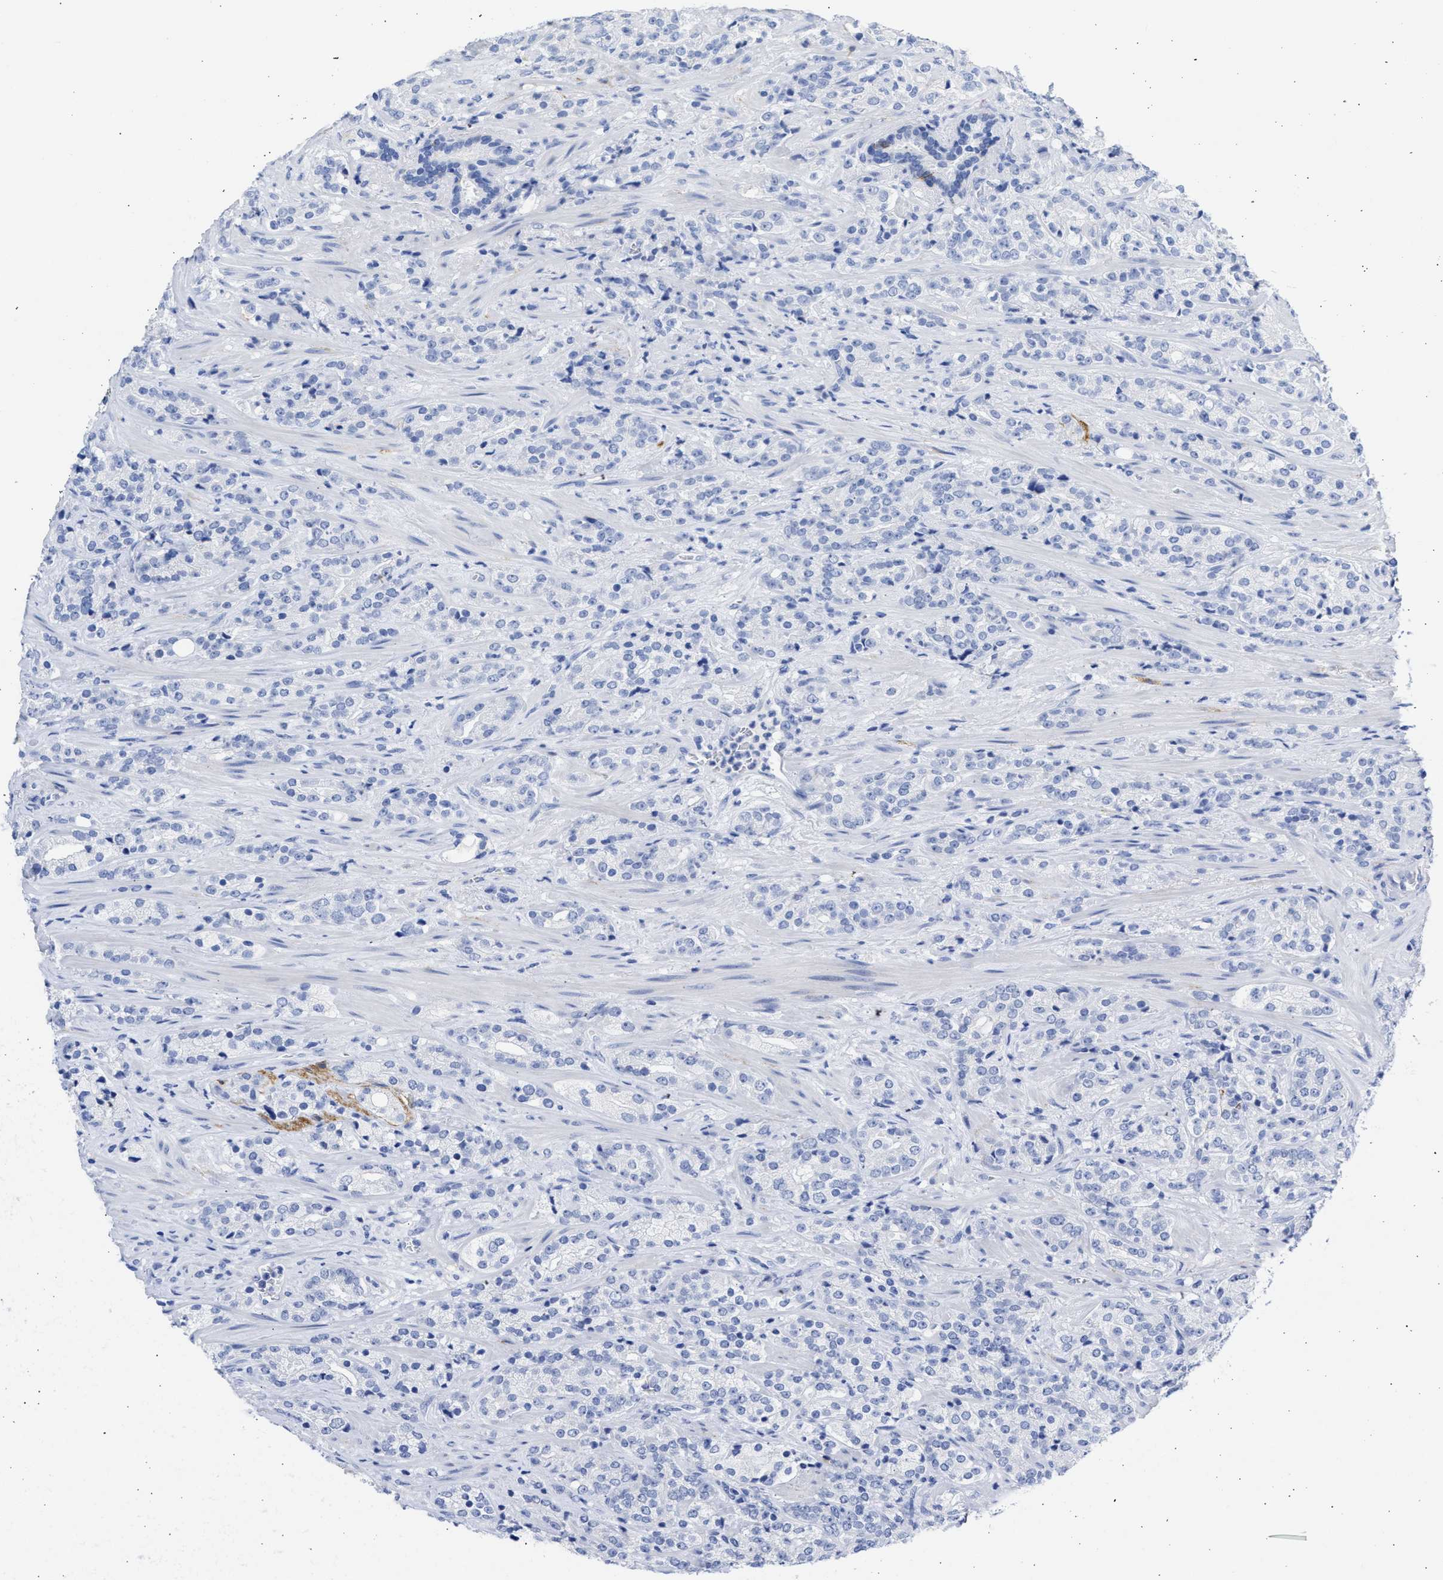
{"staining": {"intensity": "negative", "quantity": "none", "location": "none"}, "tissue": "prostate cancer", "cell_type": "Tumor cells", "image_type": "cancer", "snomed": [{"axis": "morphology", "description": "Adenocarcinoma, High grade"}, {"axis": "topography", "description": "Prostate"}], "caption": "High power microscopy photomicrograph of an immunohistochemistry (IHC) histopathology image of prostate cancer (adenocarcinoma (high-grade)), revealing no significant positivity in tumor cells. (Stains: DAB (3,3'-diaminobenzidine) immunohistochemistry with hematoxylin counter stain, Microscopy: brightfield microscopy at high magnification).", "gene": "NCAM1", "patient": {"sex": "male", "age": 71}}